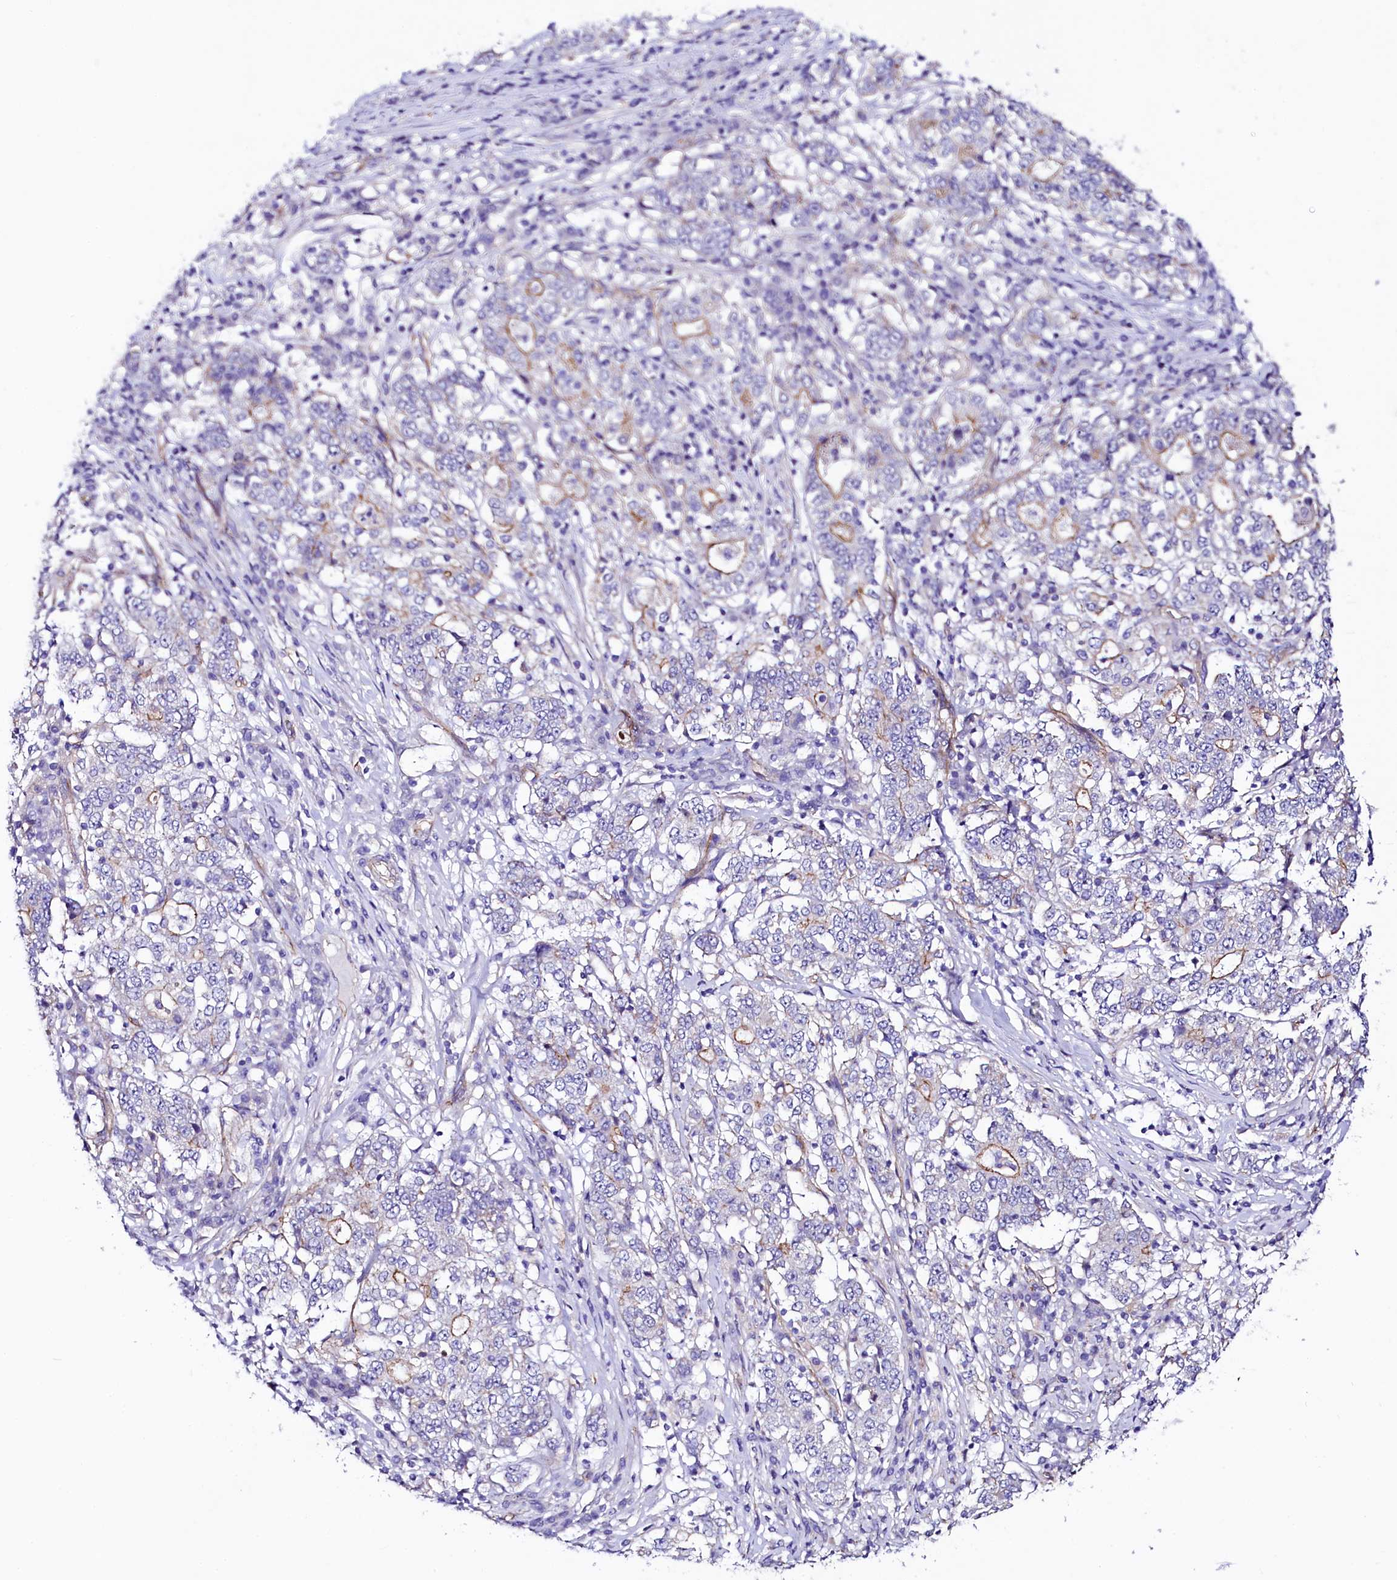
{"staining": {"intensity": "moderate", "quantity": "<25%", "location": "cytoplasmic/membranous"}, "tissue": "stomach cancer", "cell_type": "Tumor cells", "image_type": "cancer", "snomed": [{"axis": "morphology", "description": "Adenocarcinoma, NOS"}, {"axis": "topography", "description": "Stomach"}], "caption": "Moderate cytoplasmic/membranous protein expression is appreciated in approximately <25% of tumor cells in adenocarcinoma (stomach). (Stains: DAB in brown, nuclei in blue, Microscopy: brightfield microscopy at high magnification).", "gene": "SLF1", "patient": {"sex": "male", "age": 59}}